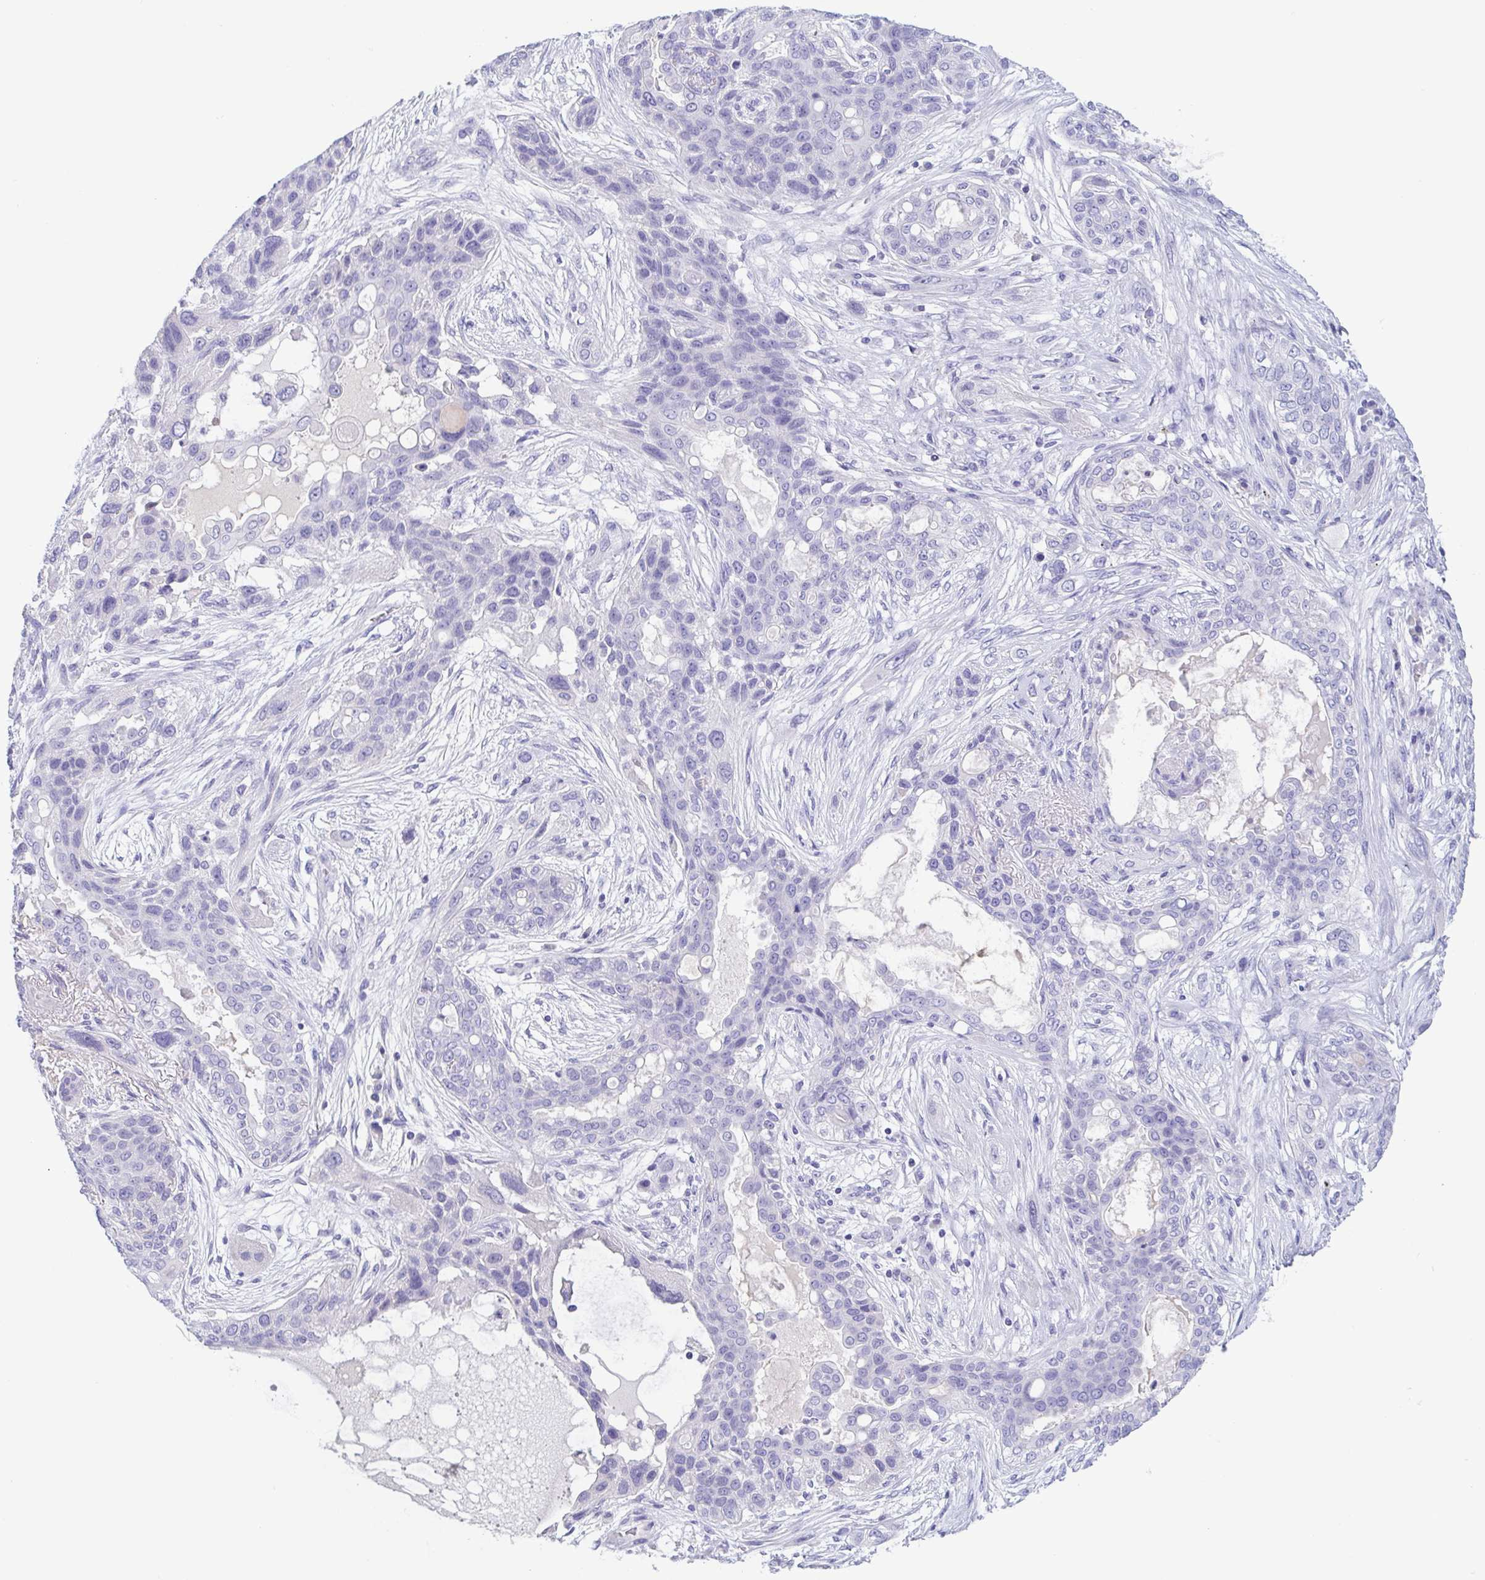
{"staining": {"intensity": "negative", "quantity": "none", "location": "none"}, "tissue": "lung cancer", "cell_type": "Tumor cells", "image_type": "cancer", "snomed": [{"axis": "morphology", "description": "Squamous cell carcinoma, NOS"}, {"axis": "topography", "description": "Lung"}], "caption": "Squamous cell carcinoma (lung) was stained to show a protein in brown. There is no significant positivity in tumor cells.", "gene": "TREH", "patient": {"sex": "female", "age": 70}}